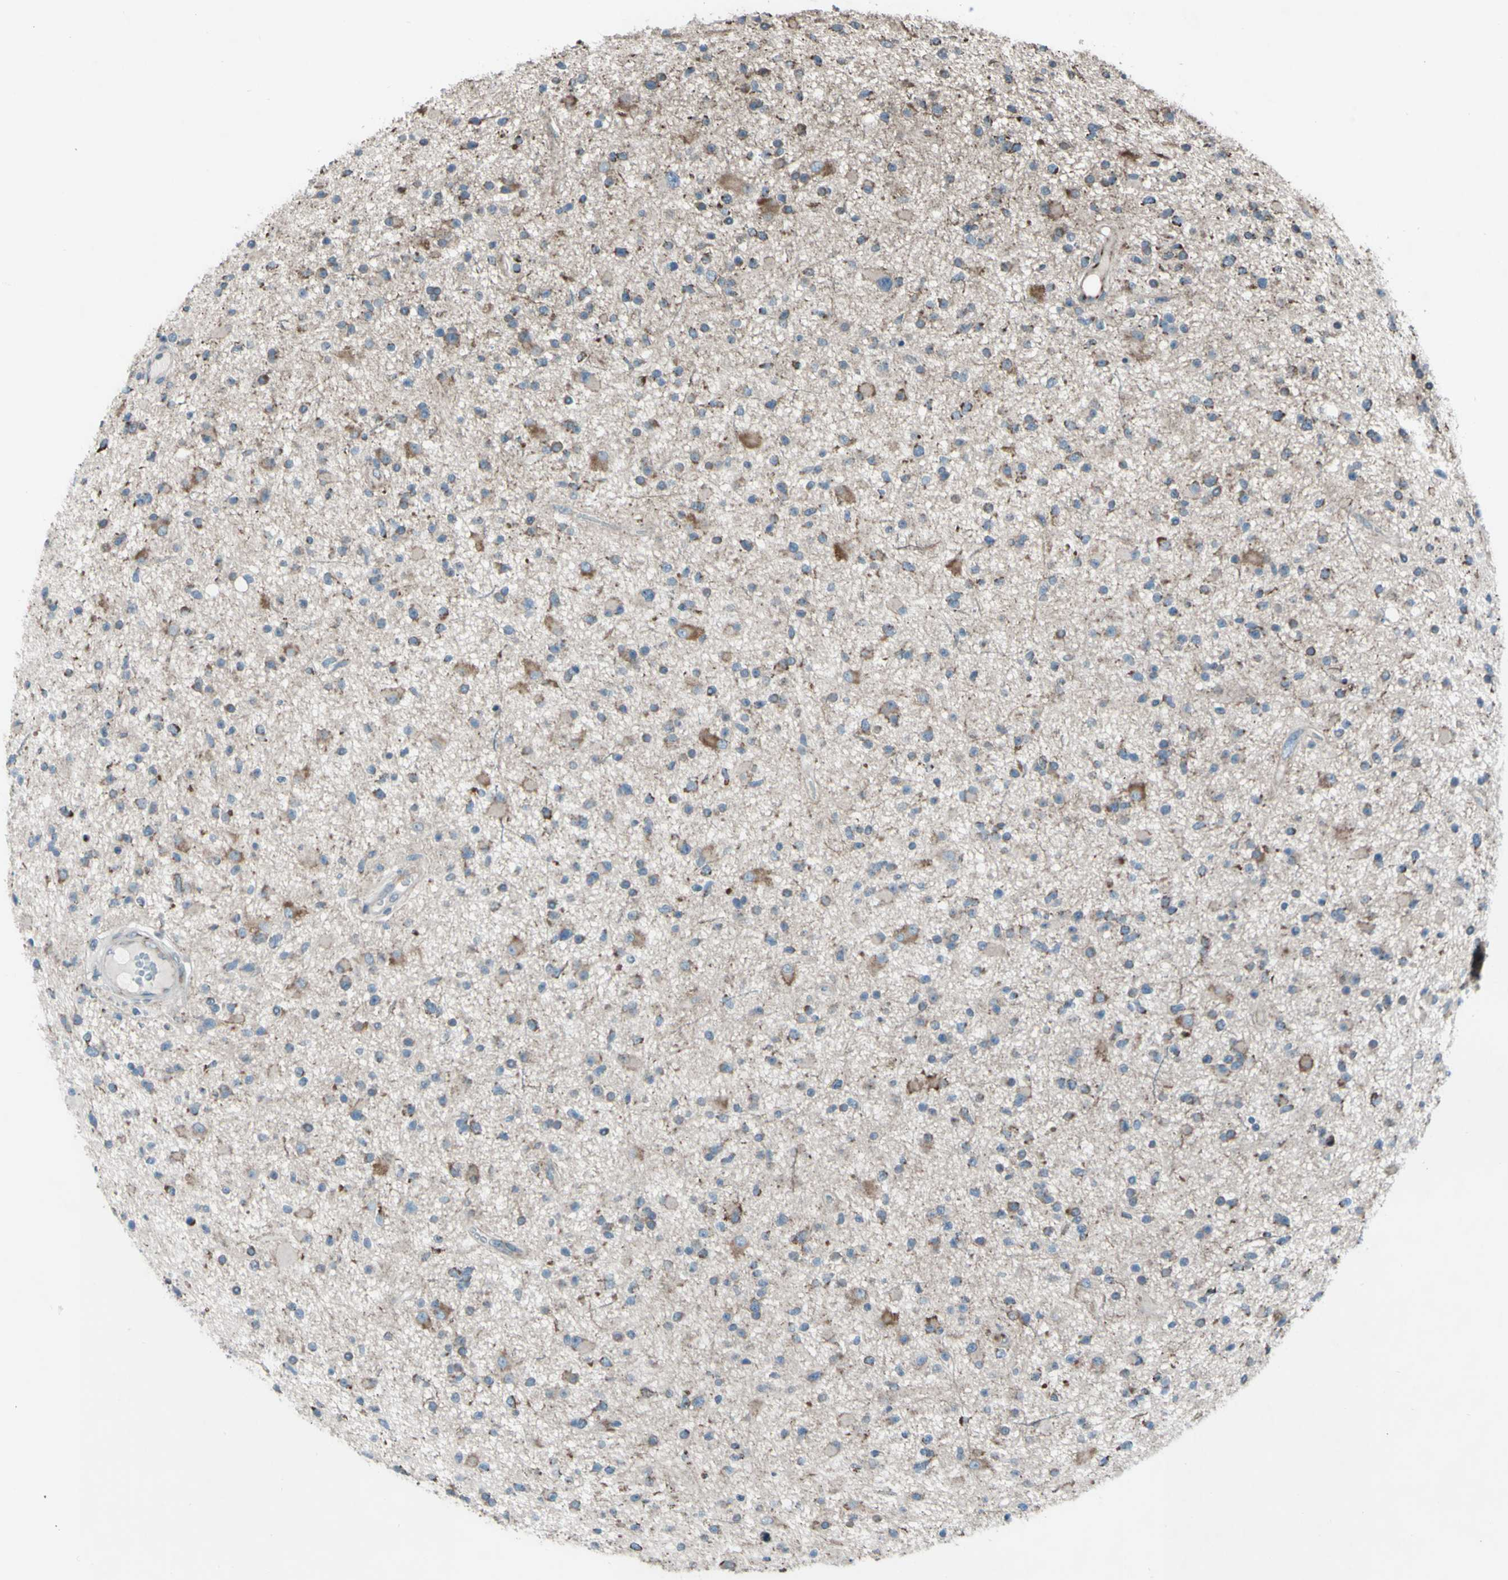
{"staining": {"intensity": "moderate", "quantity": "25%-75%", "location": "cytoplasmic/membranous"}, "tissue": "glioma", "cell_type": "Tumor cells", "image_type": "cancer", "snomed": [{"axis": "morphology", "description": "Glioma, malignant, High grade"}, {"axis": "topography", "description": "Brain"}], "caption": "Human malignant glioma (high-grade) stained with a protein marker shows moderate staining in tumor cells.", "gene": "ACOT8", "patient": {"sex": "male", "age": 33}}